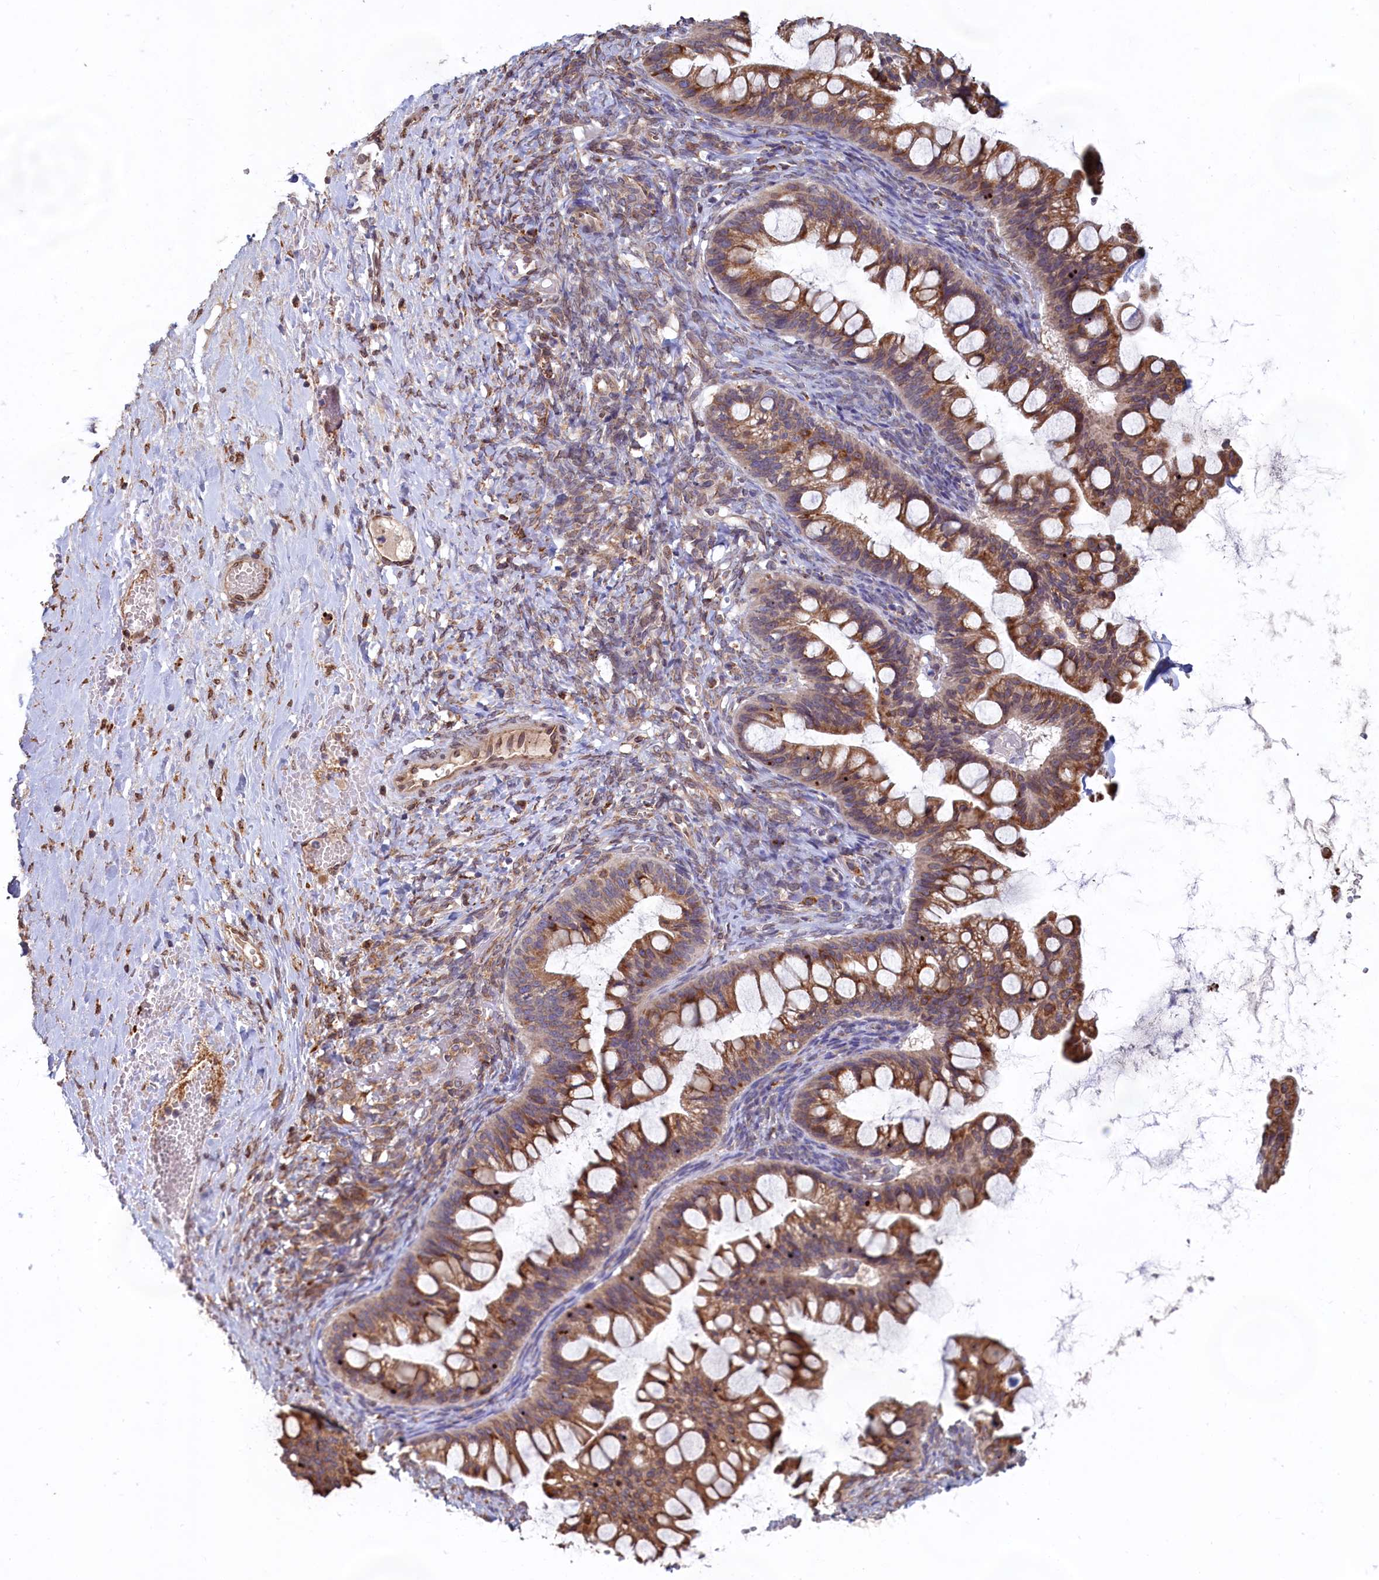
{"staining": {"intensity": "moderate", "quantity": ">75%", "location": "cytoplasmic/membranous"}, "tissue": "ovarian cancer", "cell_type": "Tumor cells", "image_type": "cancer", "snomed": [{"axis": "morphology", "description": "Cystadenocarcinoma, mucinous, NOS"}, {"axis": "topography", "description": "Ovary"}], "caption": "IHC (DAB) staining of human mucinous cystadenocarcinoma (ovarian) displays moderate cytoplasmic/membranous protein expression in approximately >75% of tumor cells. (Brightfield microscopy of DAB IHC at high magnification).", "gene": "TBC1D19", "patient": {"sex": "female", "age": 73}}